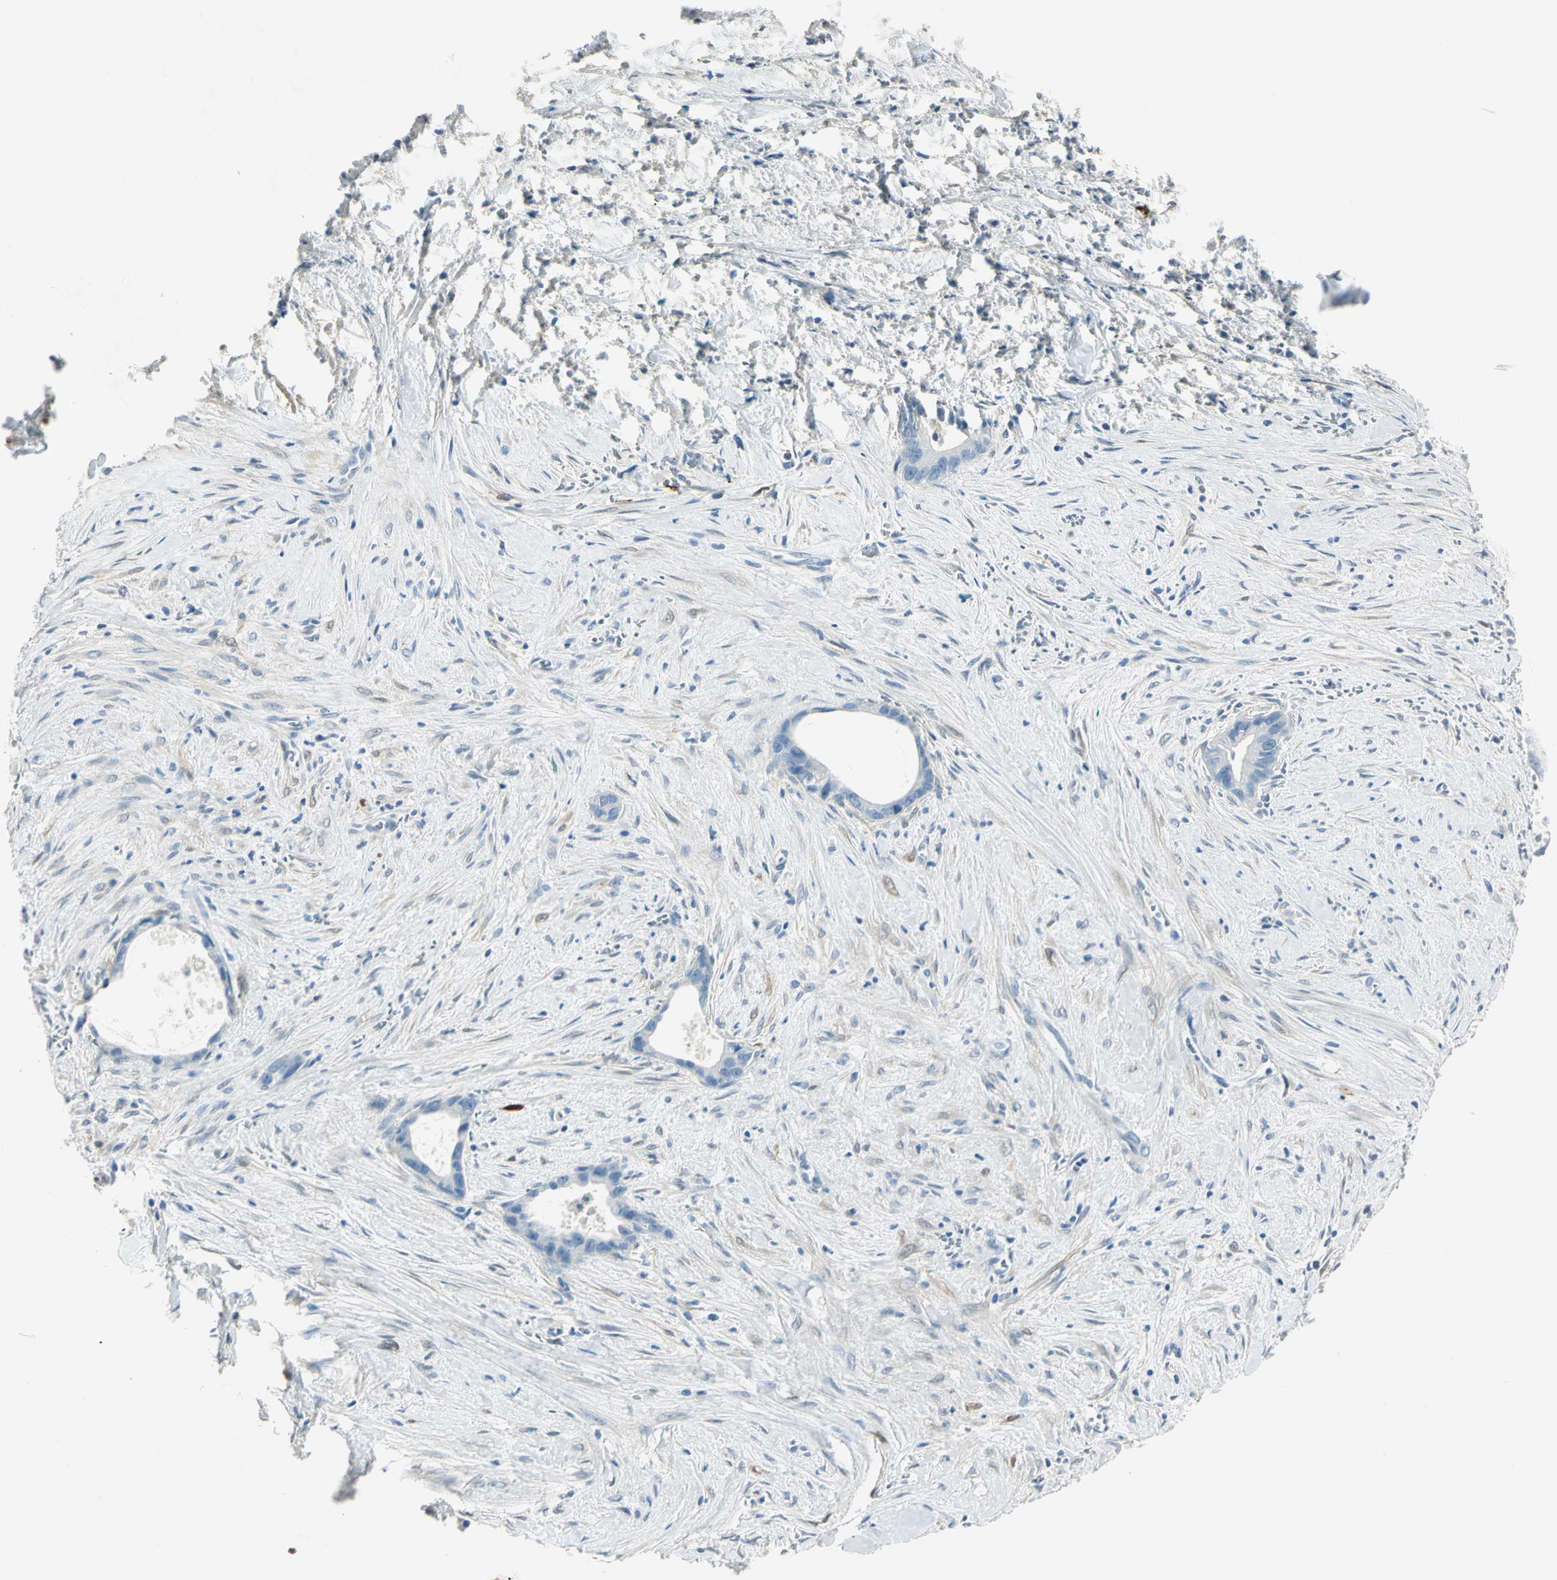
{"staining": {"intensity": "negative", "quantity": "none", "location": "none"}, "tissue": "liver cancer", "cell_type": "Tumor cells", "image_type": "cancer", "snomed": [{"axis": "morphology", "description": "Cholangiocarcinoma"}, {"axis": "topography", "description": "Liver"}], "caption": "IHC histopathology image of human liver cholangiocarcinoma stained for a protein (brown), which demonstrates no positivity in tumor cells. The staining was performed using DAB to visualize the protein expression in brown, while the nuclei were stained in blue with hematoxylin (Magnification: 20x).", "gene": "UCHL1", "patient": {"sex": "female", "age": 55}}